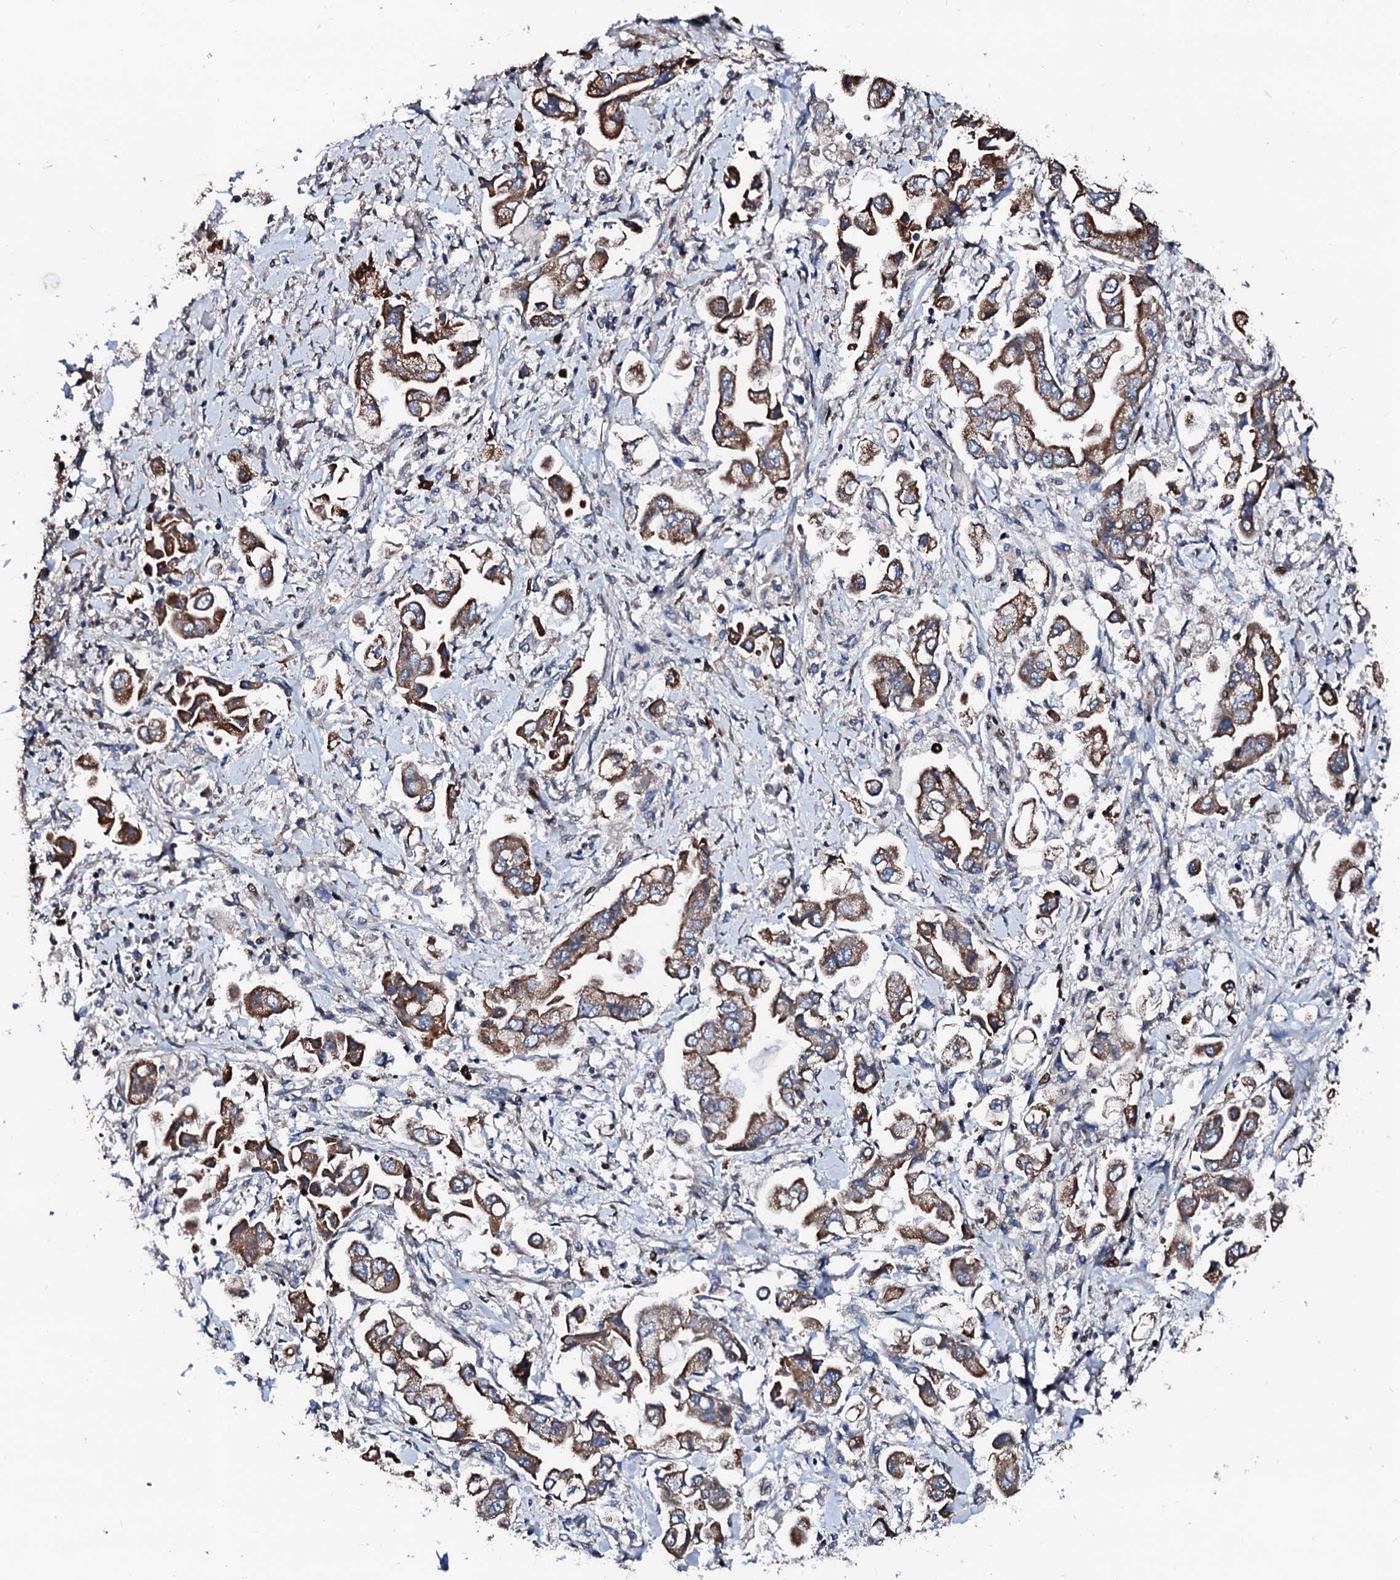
{"staining": {"intensity": "moderate", "quantity": ">75%", "location": "cytoplasmic/membranous"}, "tissue": "stomach cancer", "cell_type": "Tumor cells", "image_type": "cancer", "snomed": [{"axis": "morphology", "description": "Adenocarcinoma, NOS"}, {"axis": "topography", "description": "Stomach"}], "caption": "Stomach adenocarcinoma stained for a protein (brown) demonstrates moderate cytoplasmic/membranous positive staining in about >75% of tumor cells.", "gene": "KIF18A", "patient": {"sex": "male", "age": 62}}